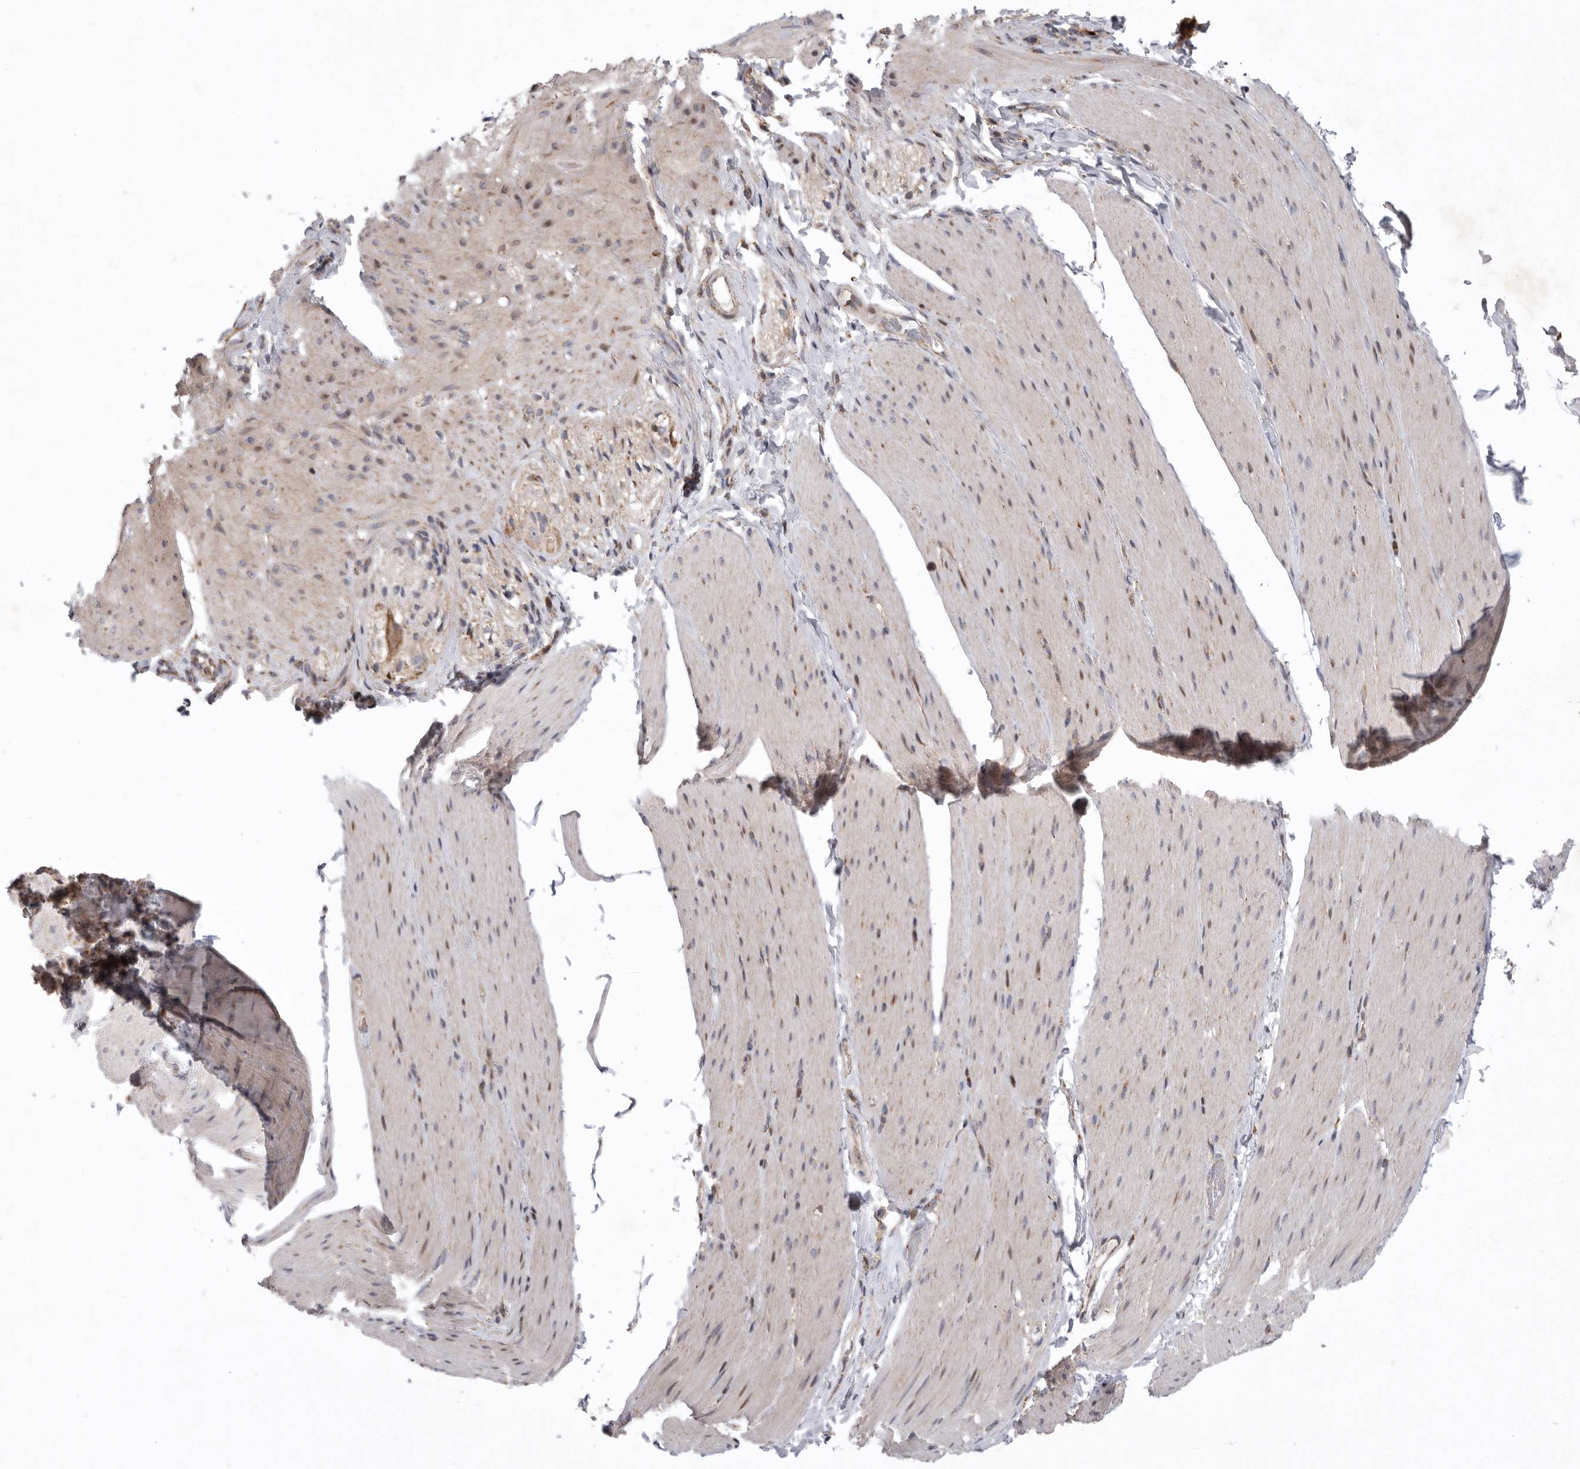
{"staining": {"intensity": "negative", "quantity": "none", "location": "none"}, "tissue": "smooth muscle", "cell_type": "Smooth muscle cells", "image_type": "normal", "snomed": [{"axis": "morphology", "description": "Normal tissue, NOS"}, {"axis": "topography", "description": "Smooth muscle"}, {"axis": "topography", "description": "Small intestine"}], "caption": "Immunohistochemical staining of benign human smooth muscle reveals no significant positivity in smooth muscle cells. (DAB (3,3'-diaminobenzidine) IHC, high magnification).", "gene": "MPZL1", "patient": {"sex": "female", "age": 84}}